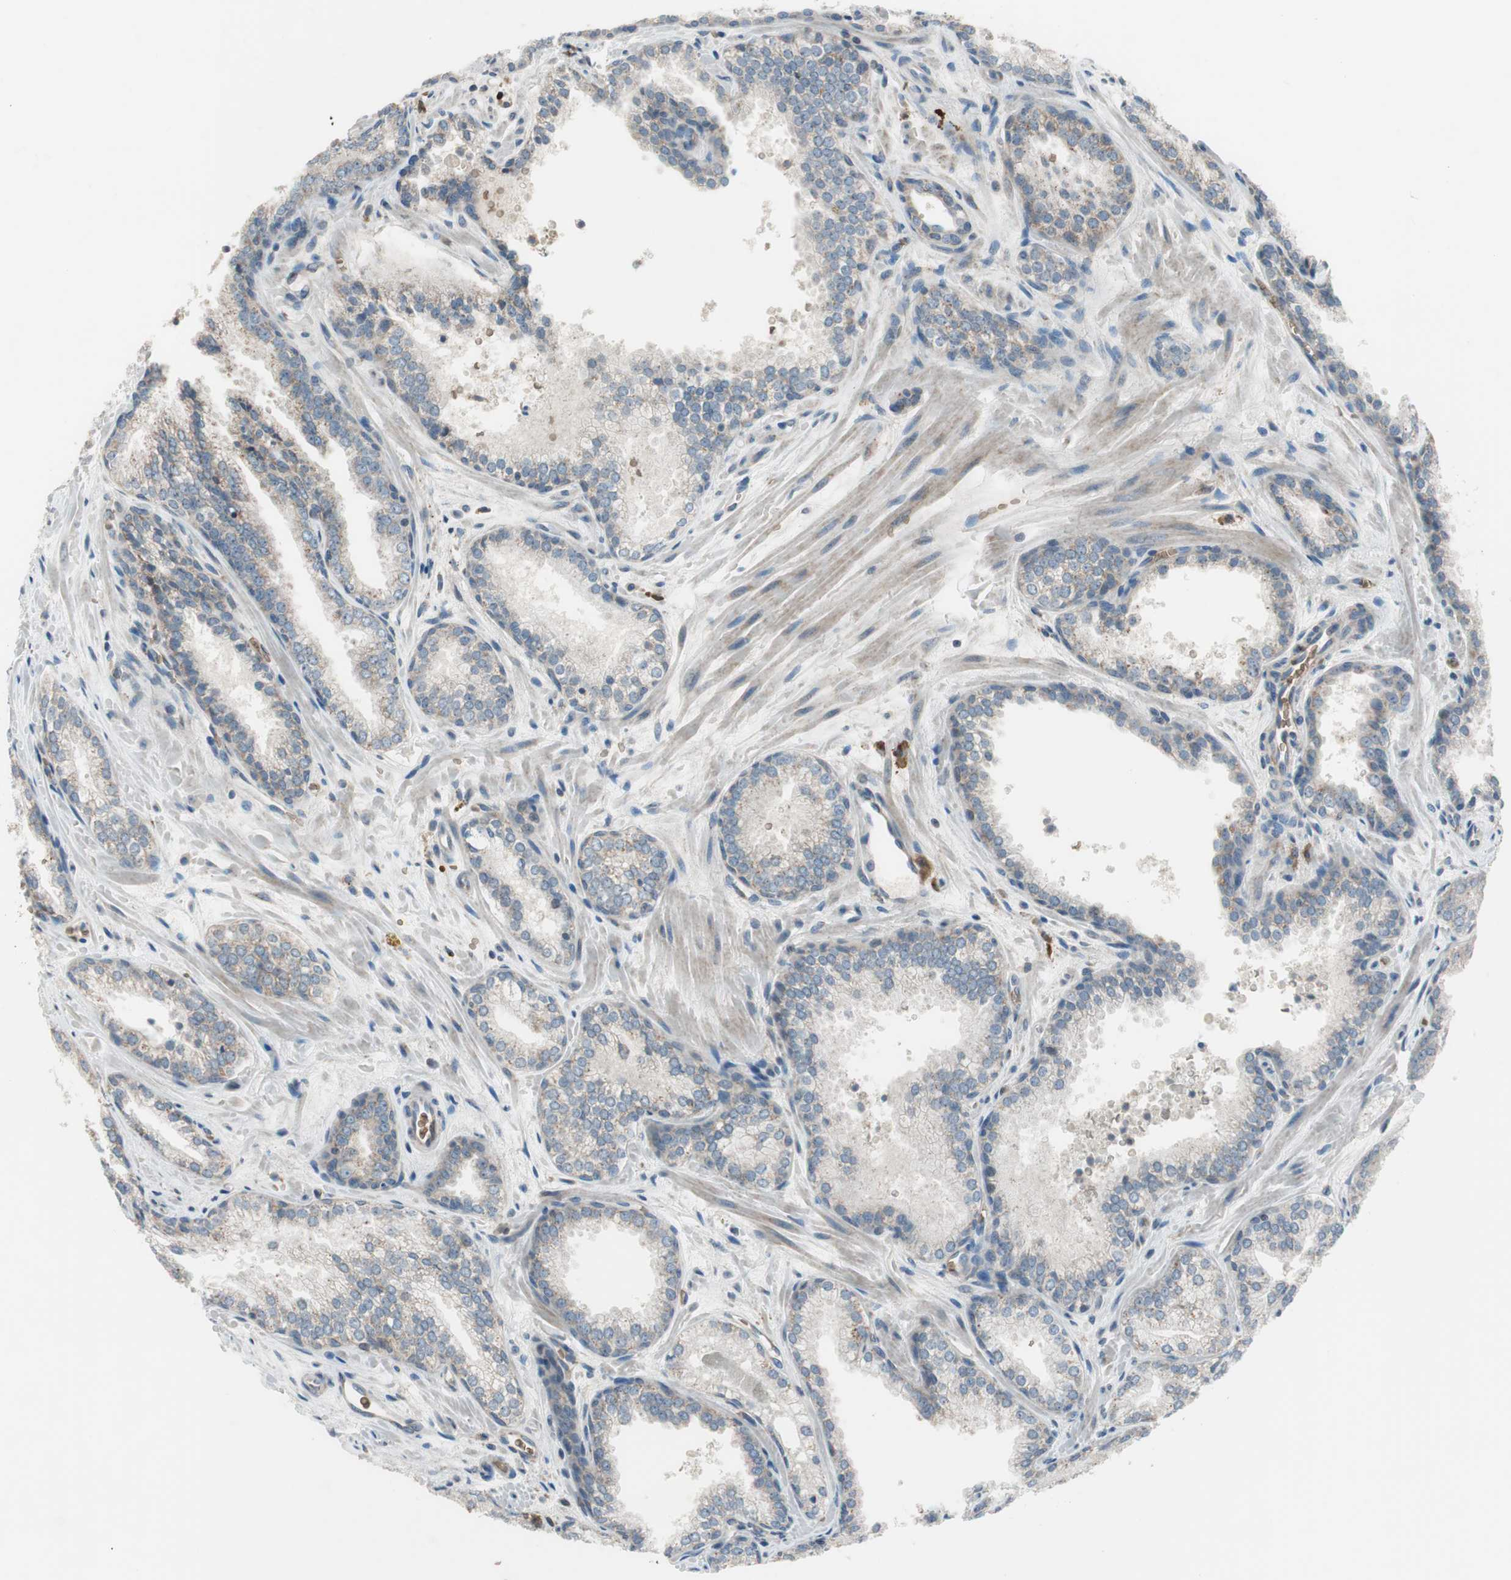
{"staining": {"intensity": "weak", "quantity": "25%-75%", "location": "cytoplasmic/membranous"}, "tissue": "prostate cancer", "cell_type": "Tumor cells", "image_type": "cancer", "snomed": [{"axis": "morphology", "description": "Adenocarcinoma, Low grade"}, {"axis": "topography", "description": "Prostate"}], "caption": "Low-grade adenocarcinoma (prostate) tissue displays weak cytoplasmic/membranous staining in approximately 25%-75% of tumor cells, visualized by immunohistochemistry.", "gene": "GYPC", "patient": {"sex": "male", "age": 60}}